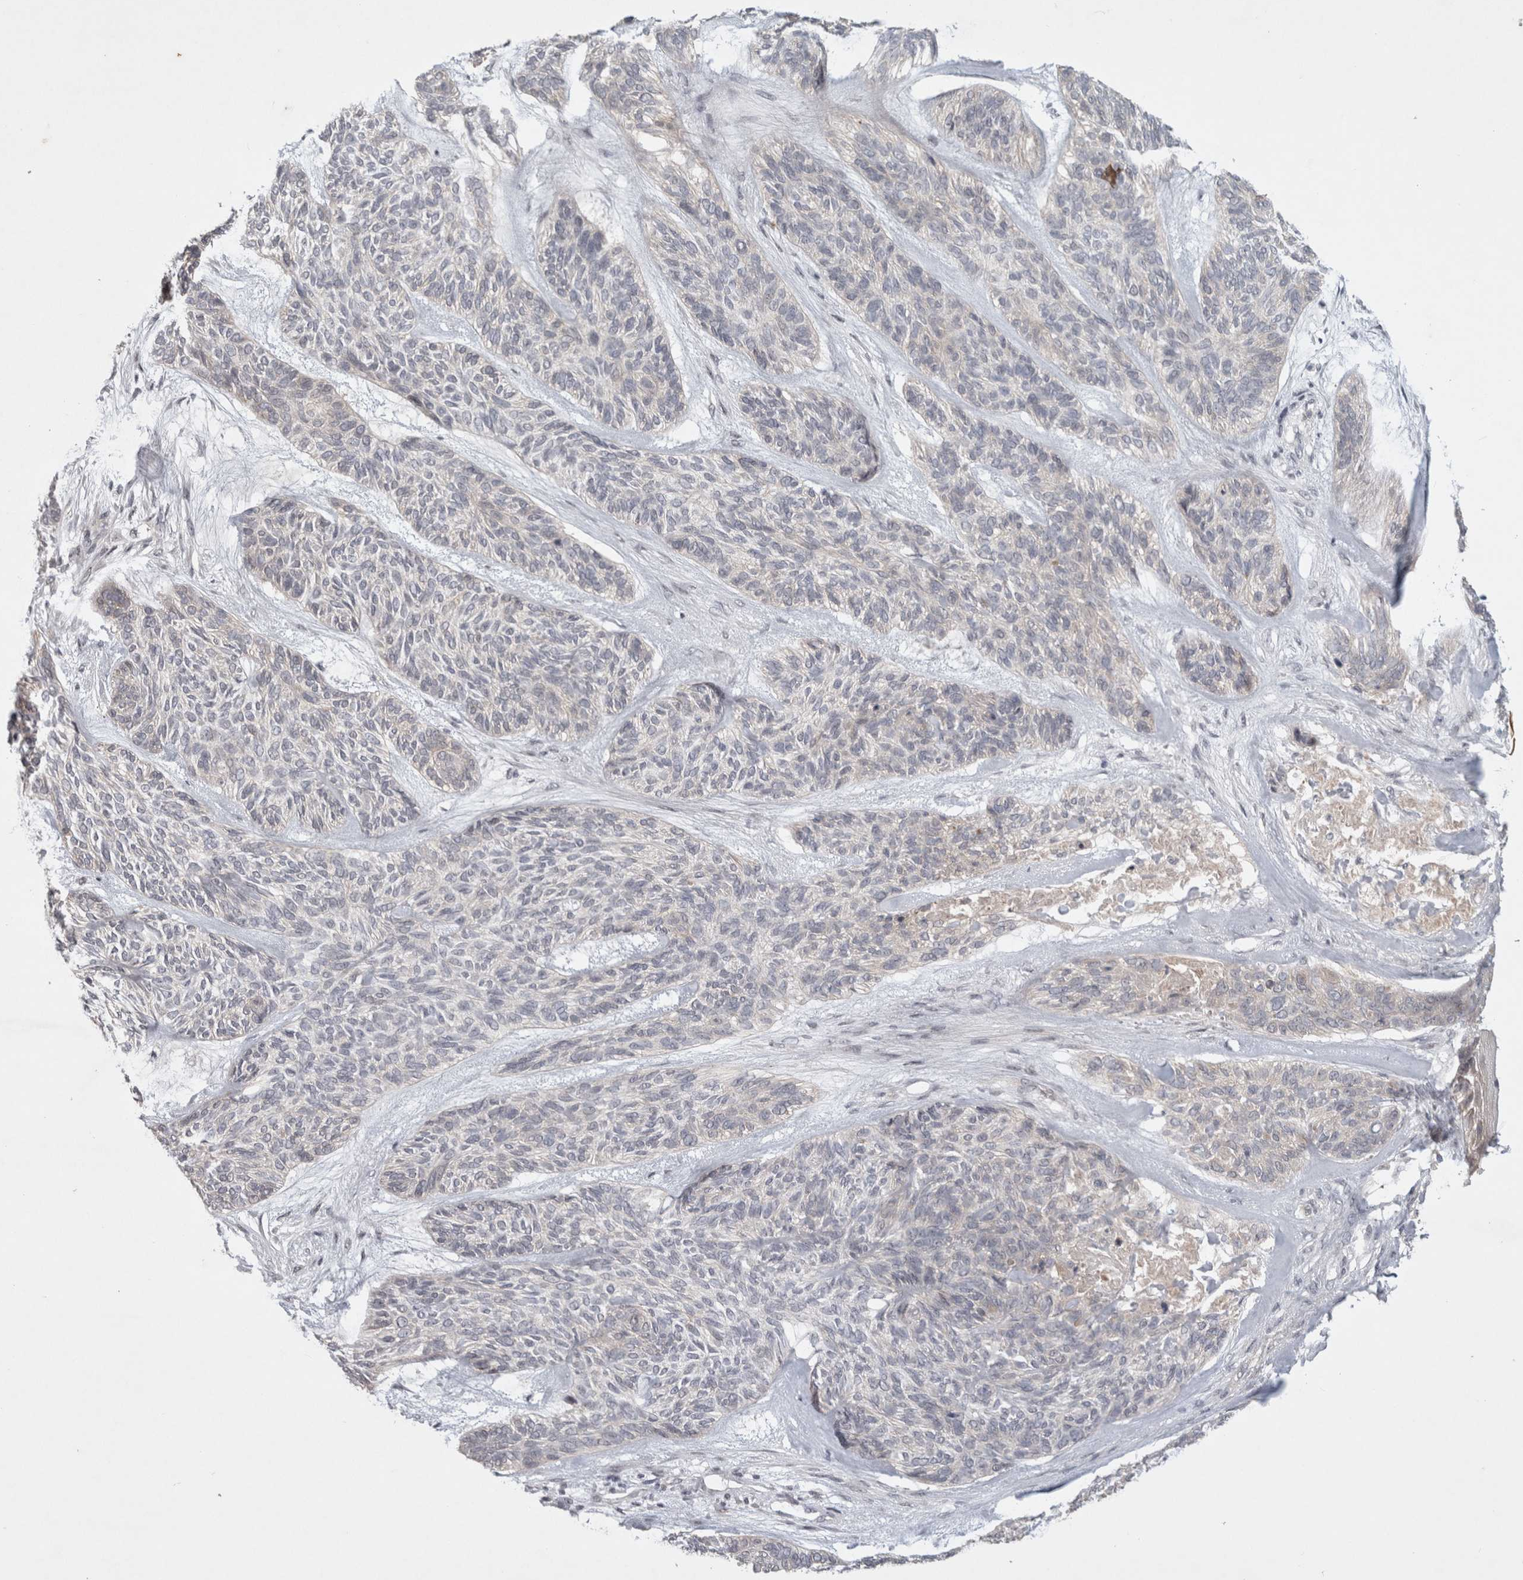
{"staining": {"intensity": "negative", "quantity": "none", "location": "none"}, "tissue": "skin cancer", "cell_type": "Tumor cells", "image_type": "cancer", "snomed": [{"axis": "morphology", "description": "Basal cell carcinoma"}, {"axis": "topography", "description": "Skin"}], "caption": "A high-resolution photomicrograph shows immunohistochemistry (IHC) staining of skin basal cell carcinoma, which exhibits no significant staining in tumor cells.", "gene": "CERS3", "patient": {"sex": "male", "age": 55}}